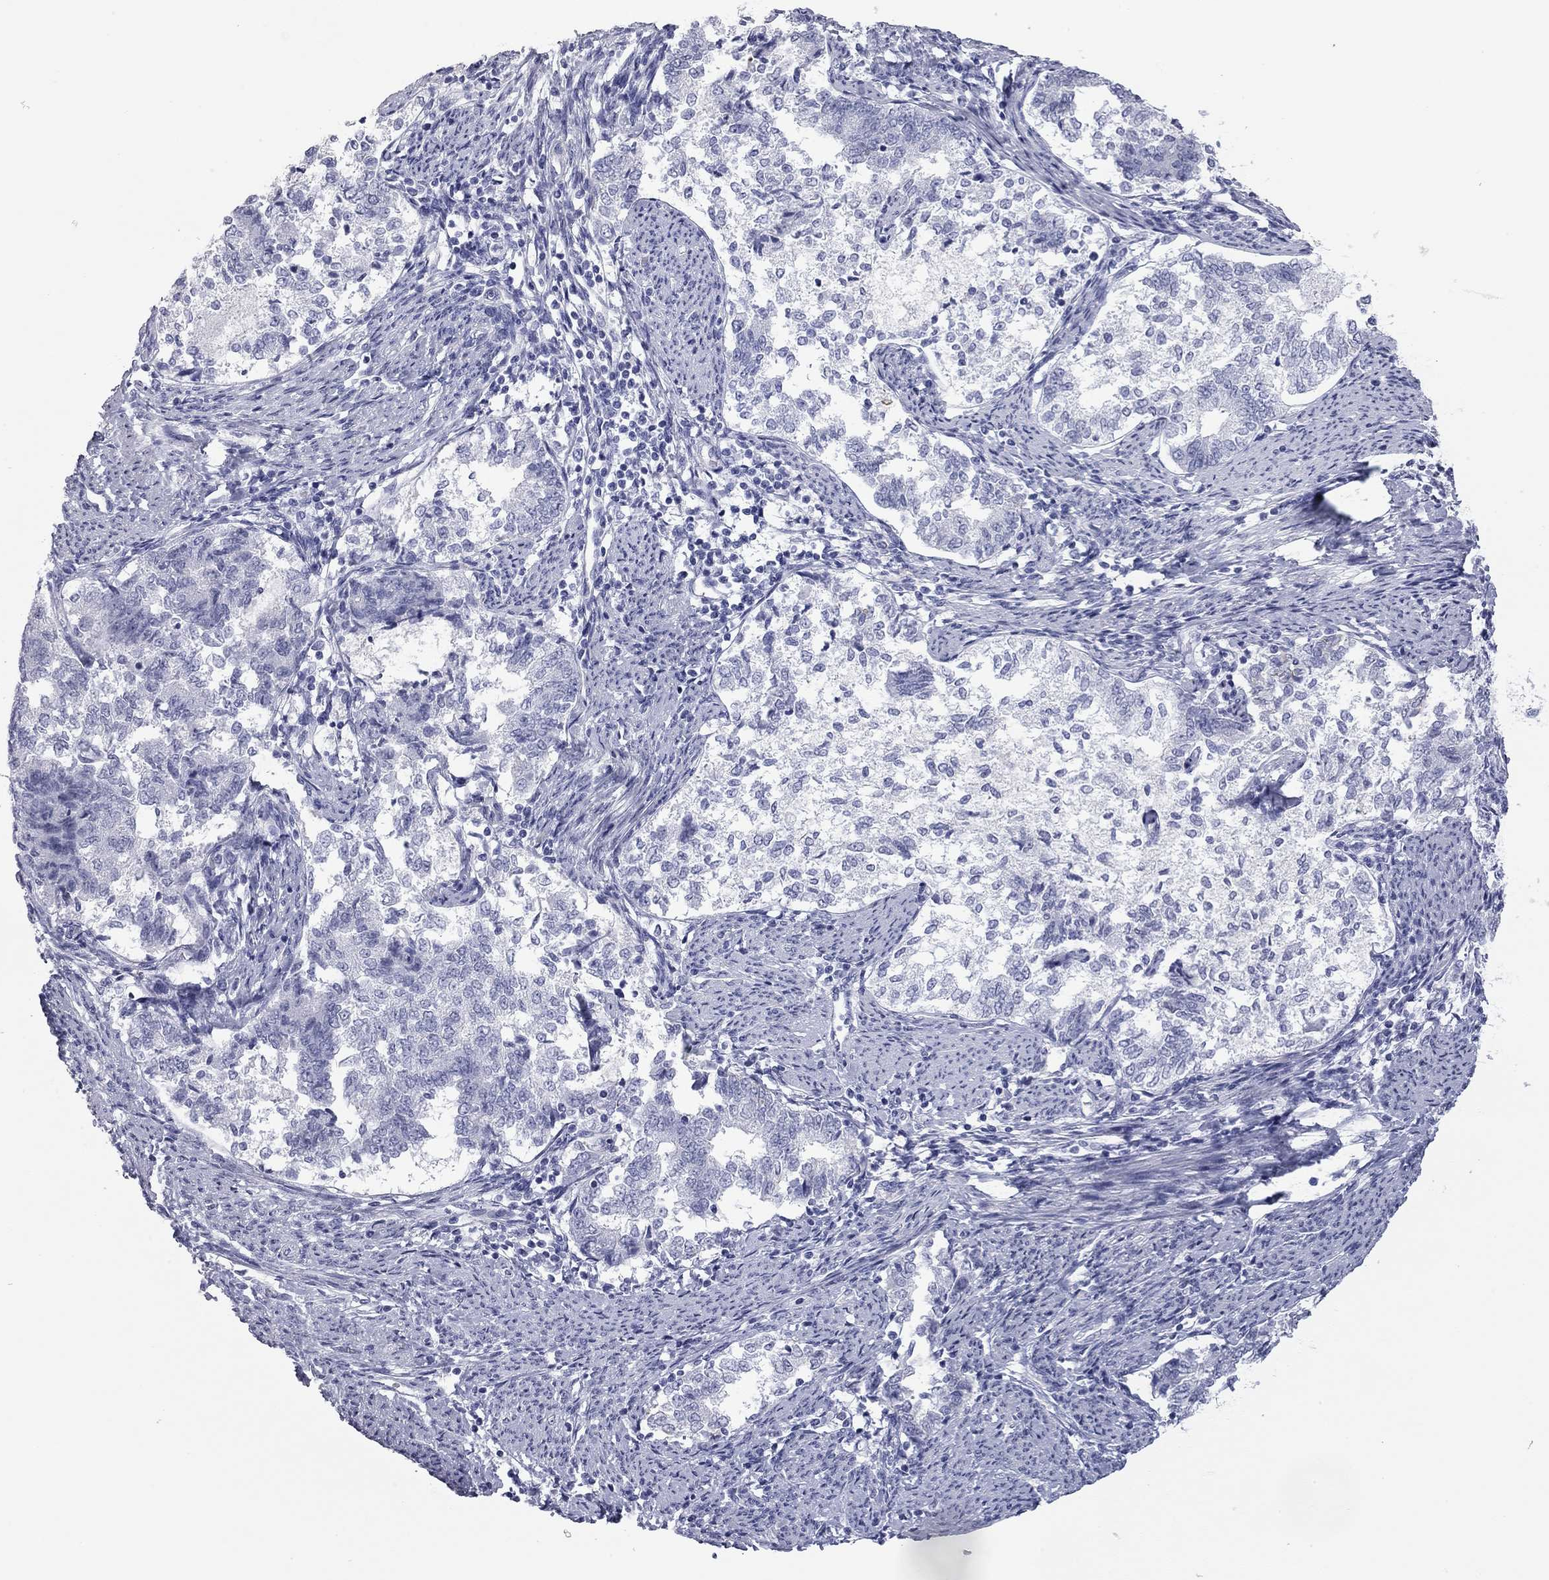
{"staining": {"intensity": "negative", "quantity": "none", "location": "none"}, "tissue": "endometrial cancer", "cell_type": "Tumor cells", "image_type": "cancer", "snomed": [{"axis": "morphology", "description": "Adenocarcinoma, NOS"}, {"axis": "topography", "description": "Endometrium"}], "caption": "High power microscopy photomicrograph of an immunohistochemistry (IHC) image of endometrial cancer (adenocarcinoma), revealing no significant staining in tumor cells. The staining was performed using DAB (3,3'-diaminobenzidine) to visualize the protein expression in brown, while the nuclei were stained in blue with hematoxylin (Magnification: 20x).", "gene": "AK8", "patient": {"sex": "female", "age": 65}}